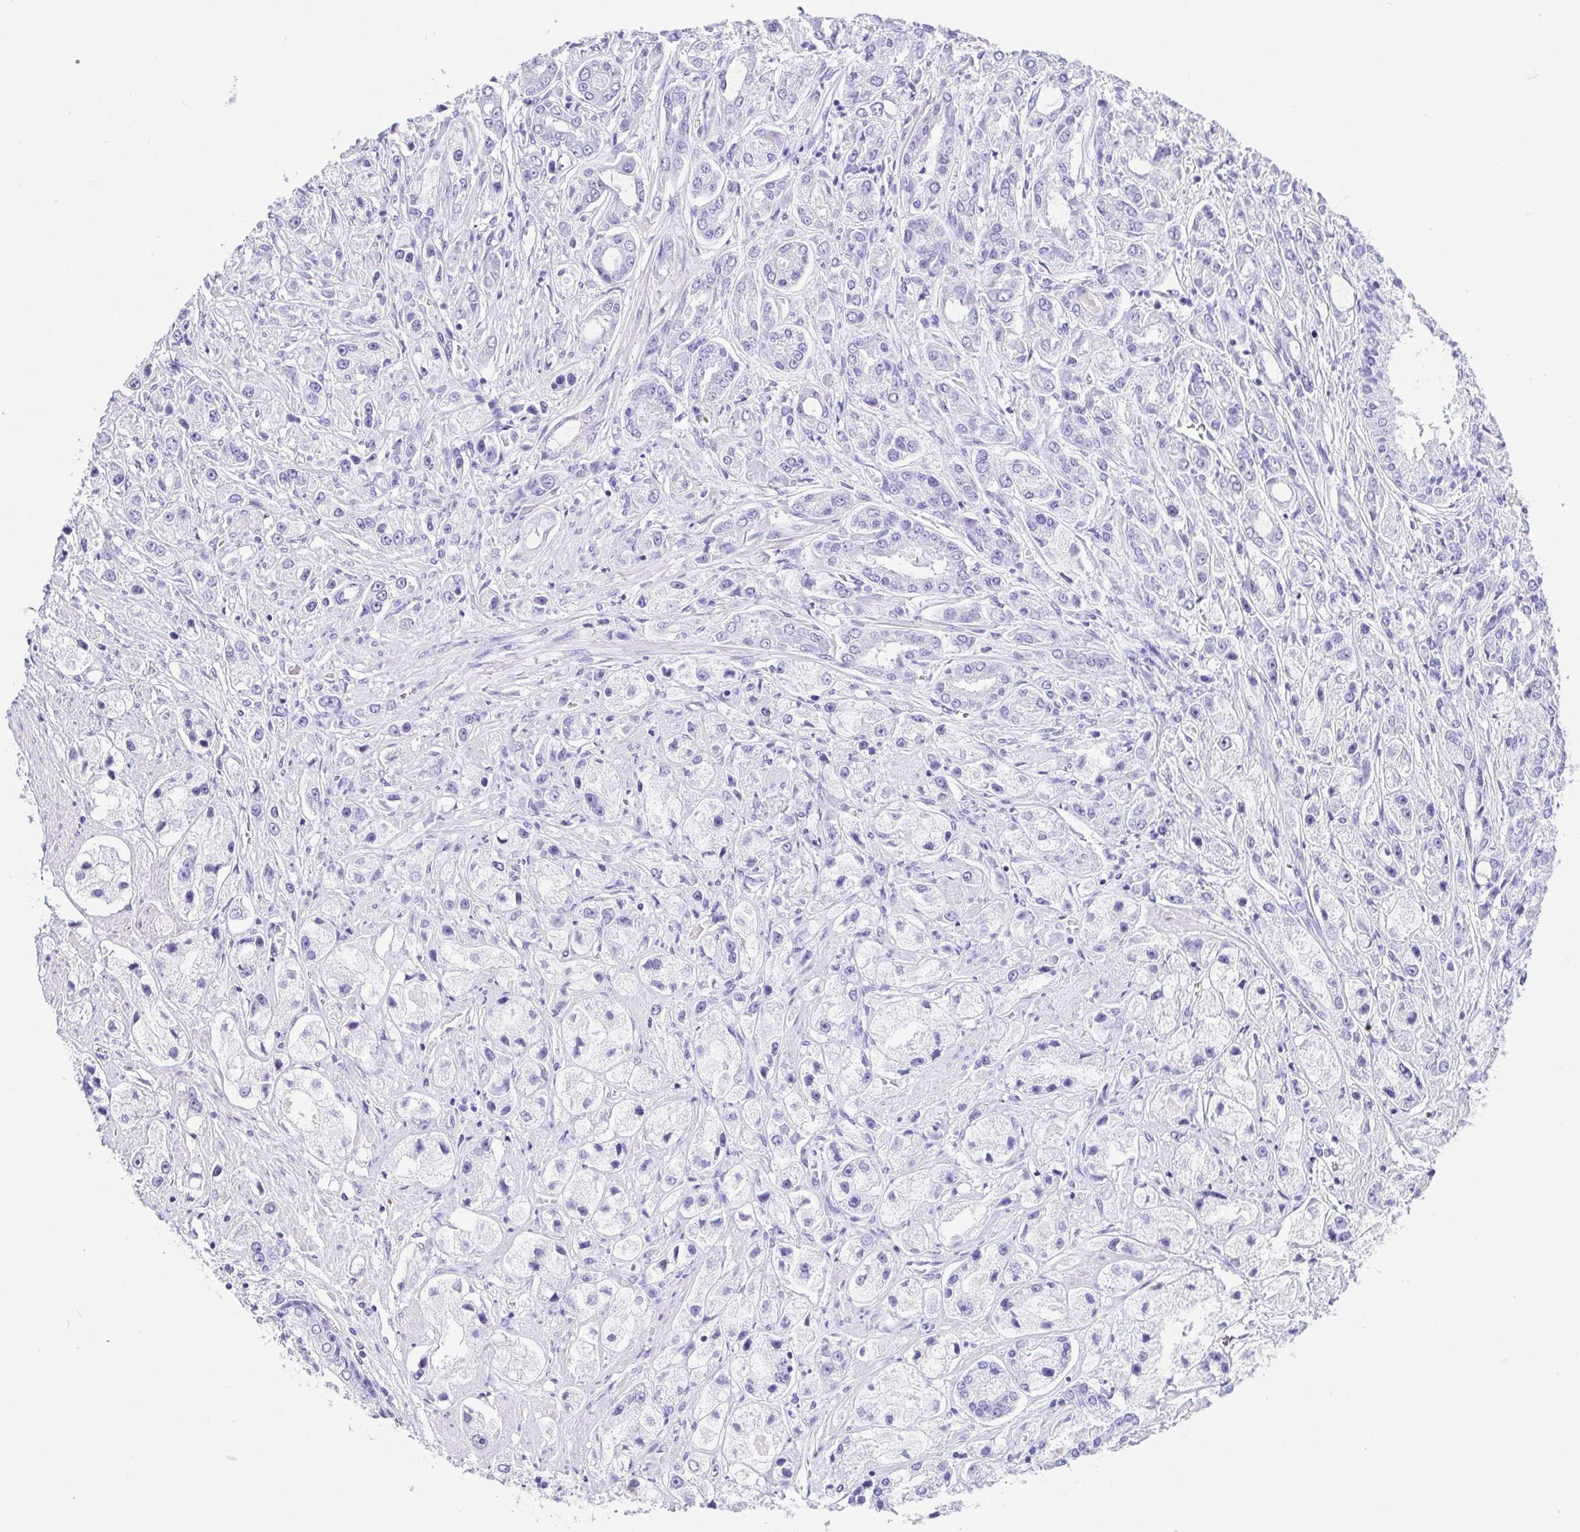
{"staining": {"intensity": "negative", "quantity": "none", "location": "none"}, "tissue": "prostate cancer", "cell_type": "Tumor cells", "image_type": "cancer", "snomed": [{"axis": "morphology", "description": "Adenocarcinoma, High grade"}, {"axis": "topography", "description": "Prostate"}], "caption": "High magnification brightfield microscopy of prostate cancer stained with DAB (brown) and counterstained with hematoxylin (blue): tumor cells show no significant positivity. (Brightfield microscopy of DAB (3,3'-diaminobenzidine) IHC at high magnification).", "gene": "GKN1", "patient": {"sex": "male", "age": 67}}